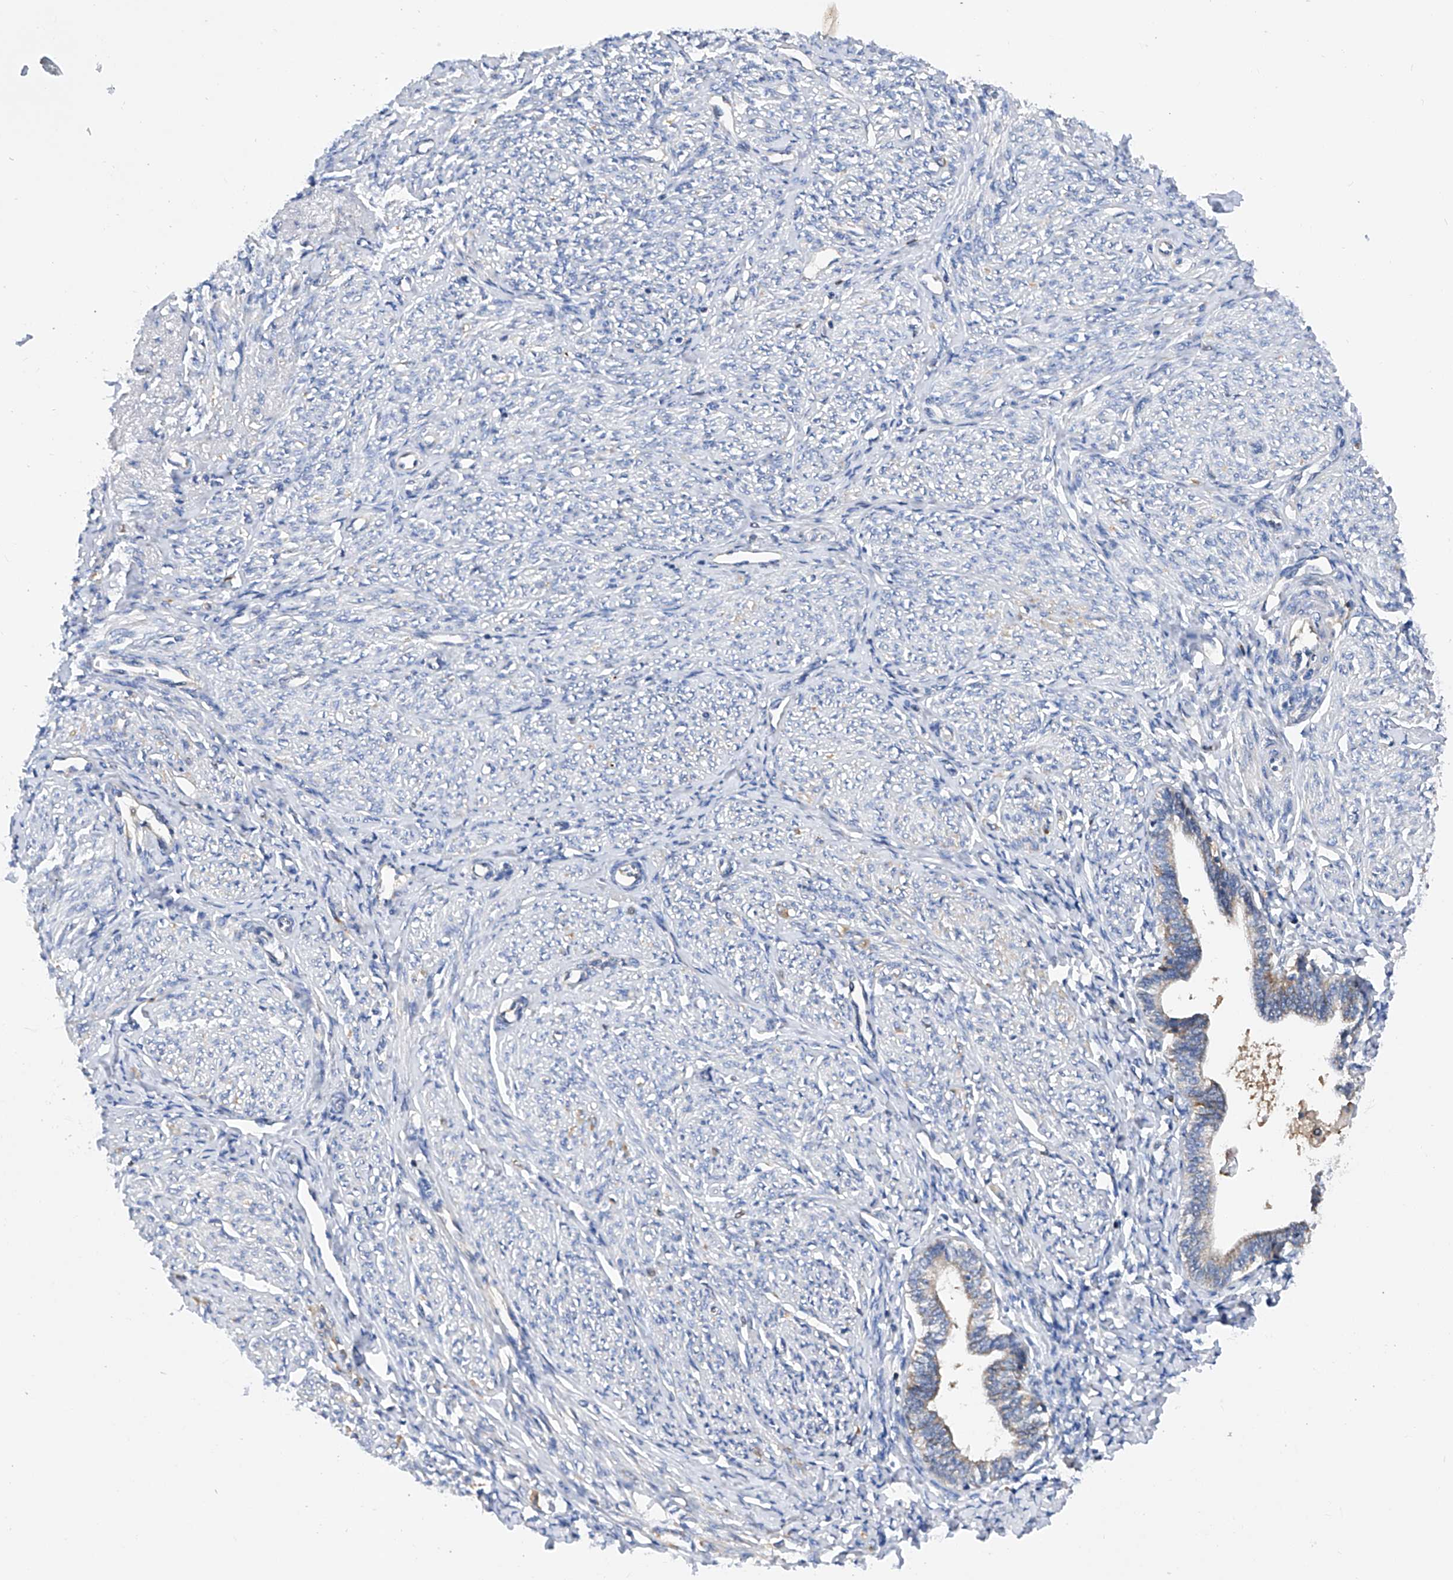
{"staining": {"intensity": "negative", "quantity": "none", "location": "none"}, "tissue": "endometrium", "cell_type": "Cells in endometrial stroma", "image_type": "normal", "snomed": [{"axis": "morphology", "description": "Normal tissue, NOS"}, {"axis": "topography", "description": "Endometrium"}], "caption": "Immunohistochemical staining of unremarkable endometrium shows no significant positivity in cells in endometrial stroma.", "gene": "SPATA20", "patient": {"sex": "female", "age": 72}}